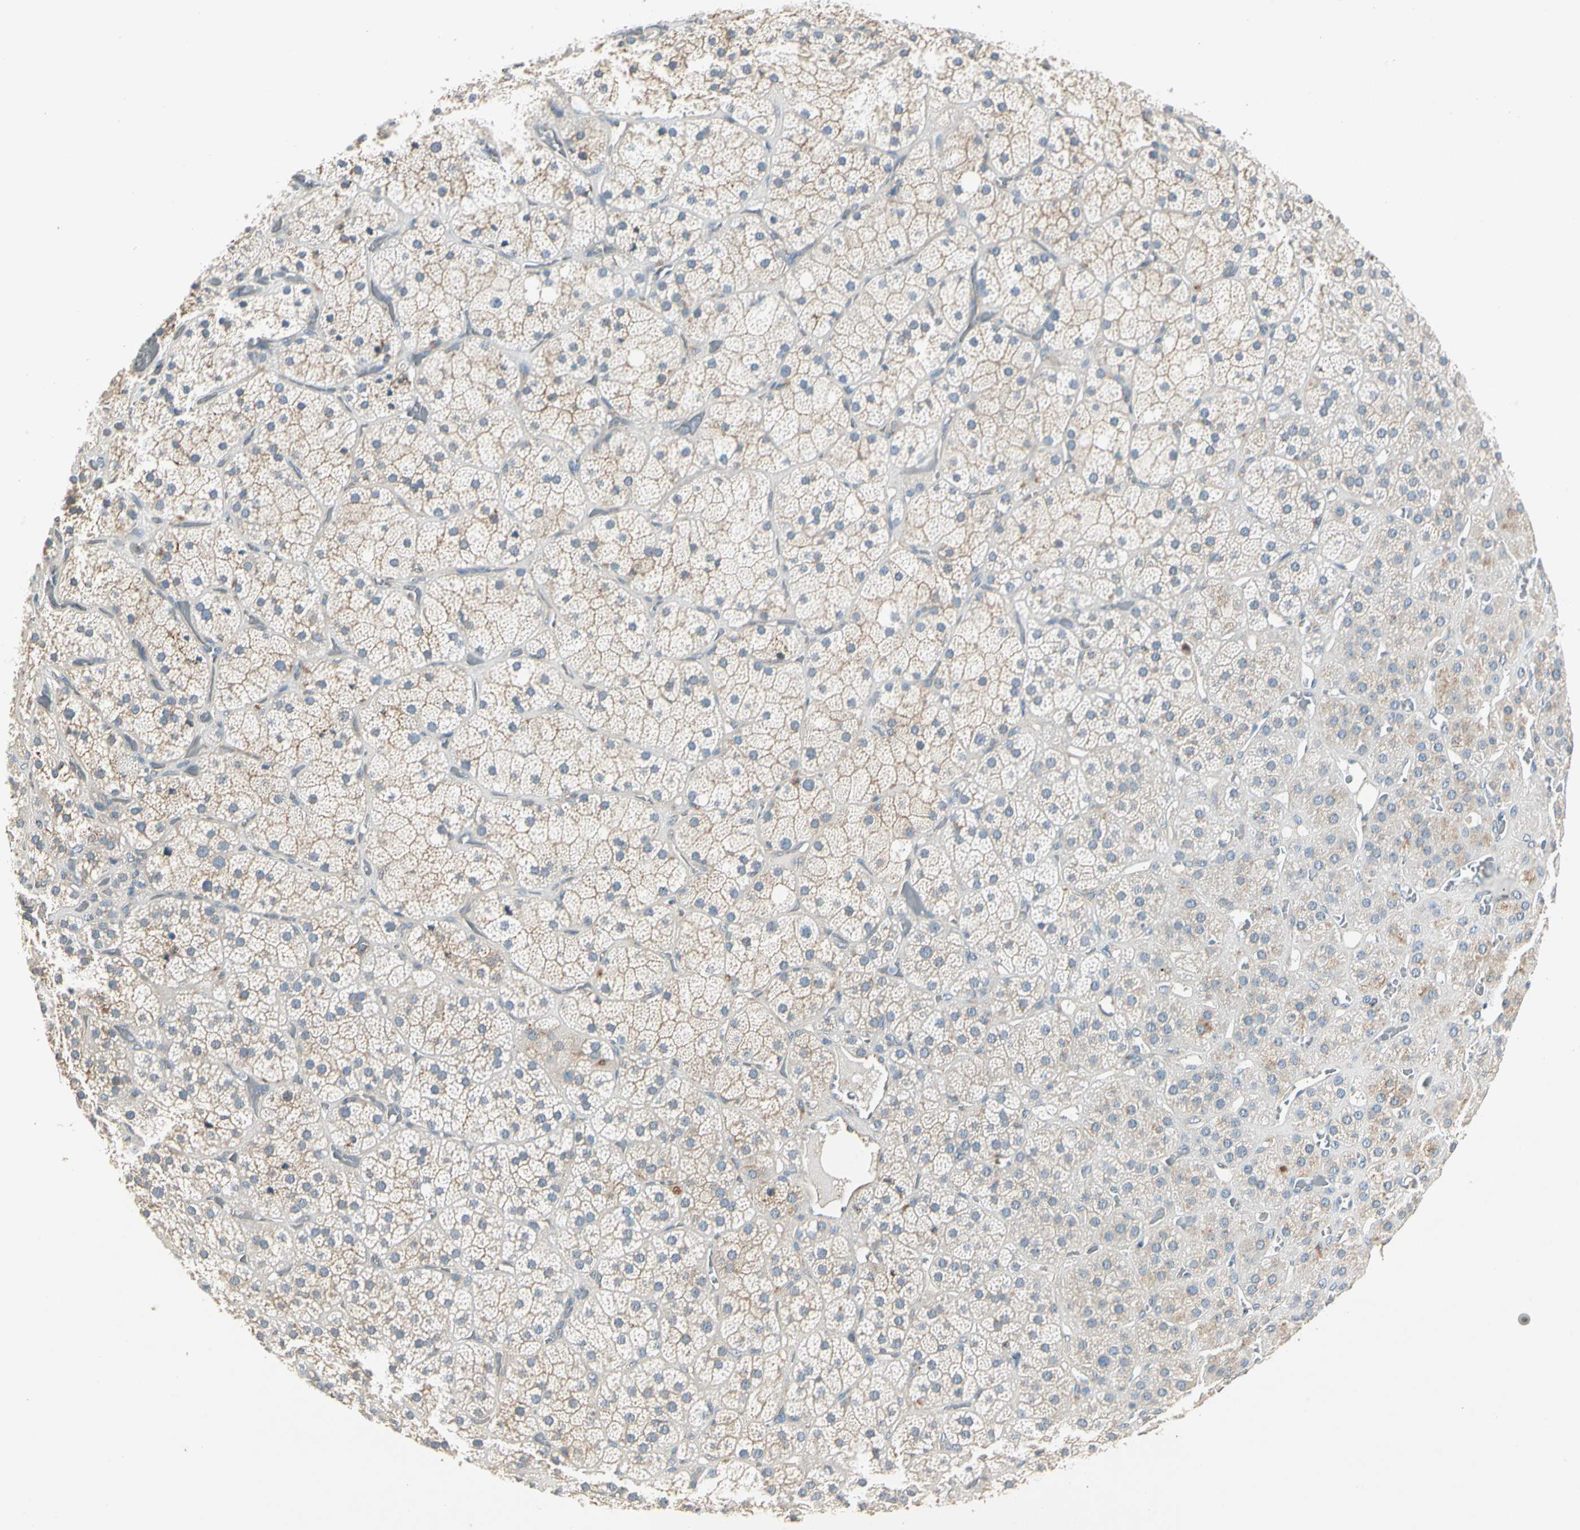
{"staining": {"intensity": "moderate", "quantity": "<25%", "location": "cytoplasmic/membranous"}, "tissue": "adrenal gland", "cell_type": "Glandular cells", "image_type": "normal", "snomed": [{"axis": "morphology", "description": "Normal tissue, NOS"}, {"axis": "topography", "description": "Adrenal gland"}], "caption": "A high-resolution photomicrograph shows immunohistochemistry (IHC) staining of benign adrenal gland, which displays moderate cytoplasmic/membranous positivity in about <25% of glandular cells. The staining is performed using DAB brown chromogen to label protein expression. The nuclei are counter-stained blue using hematoxylin.", "gene": "ROCK2", "patient": {"sex": "female", "age": 71}}